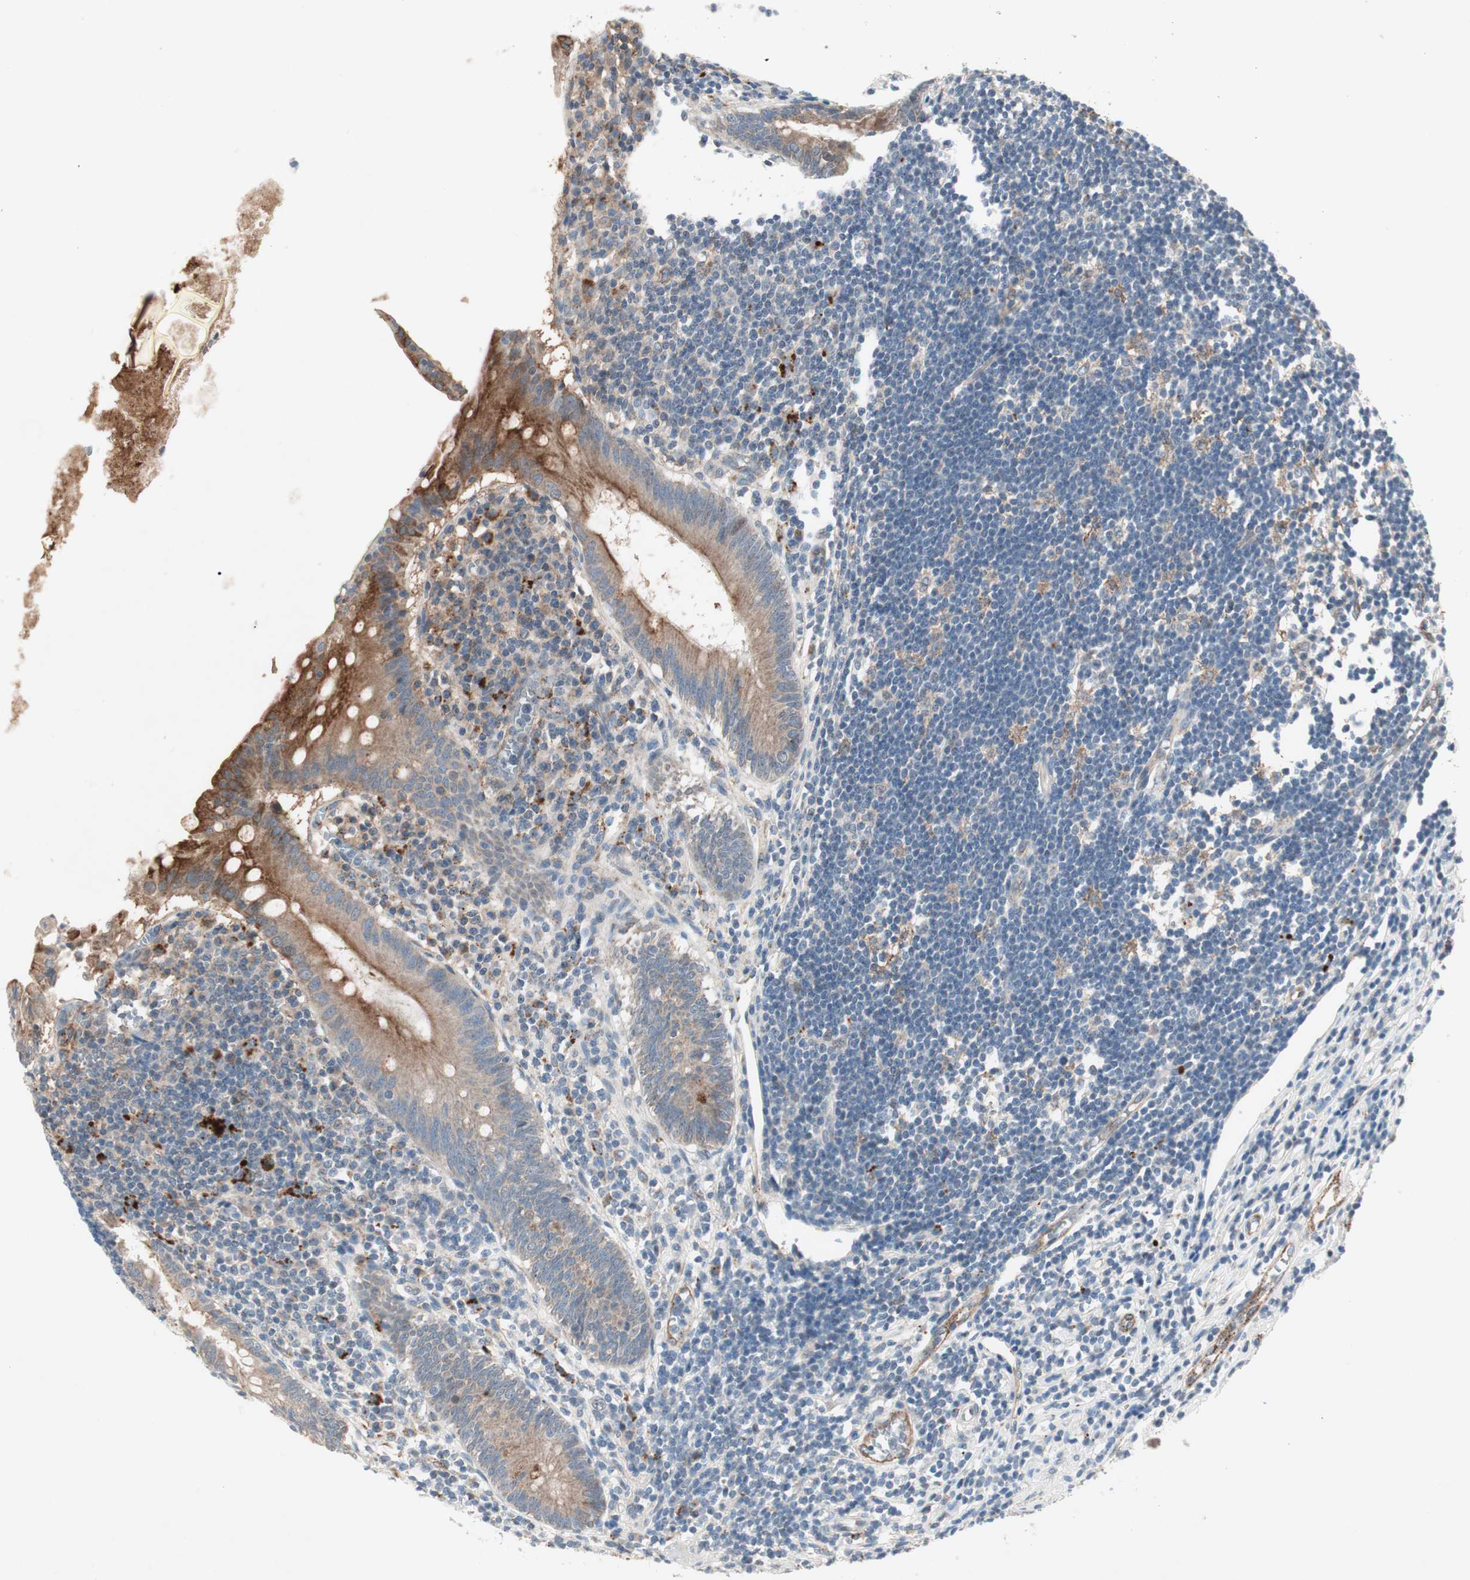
{"staining": {"intensity": "moderate", "quantity": "25%-75%", "location": "cytoplasmic/membranous"}, "tissue": "appendix", "cell_type": "Glandular cells", "image_type": "normal", "snomed": [{"axis": "morphology", "description": "Normal tissue, NOS"}, {"axis": "topography", "description": "Appendix"}], "caption": "The immunohistochemical stain labels moderate cytoplasmic/membranous expression in glandular cells of unremarkable appendix. The staining is performed using DAB (3,3'-diaminobenzidine) brown chromogen to label protein expression. The nuclei are counter-stained blue using hematoxylin.", "gene": "FGFR4", "patient": {"sex": "female", "age": 50}}